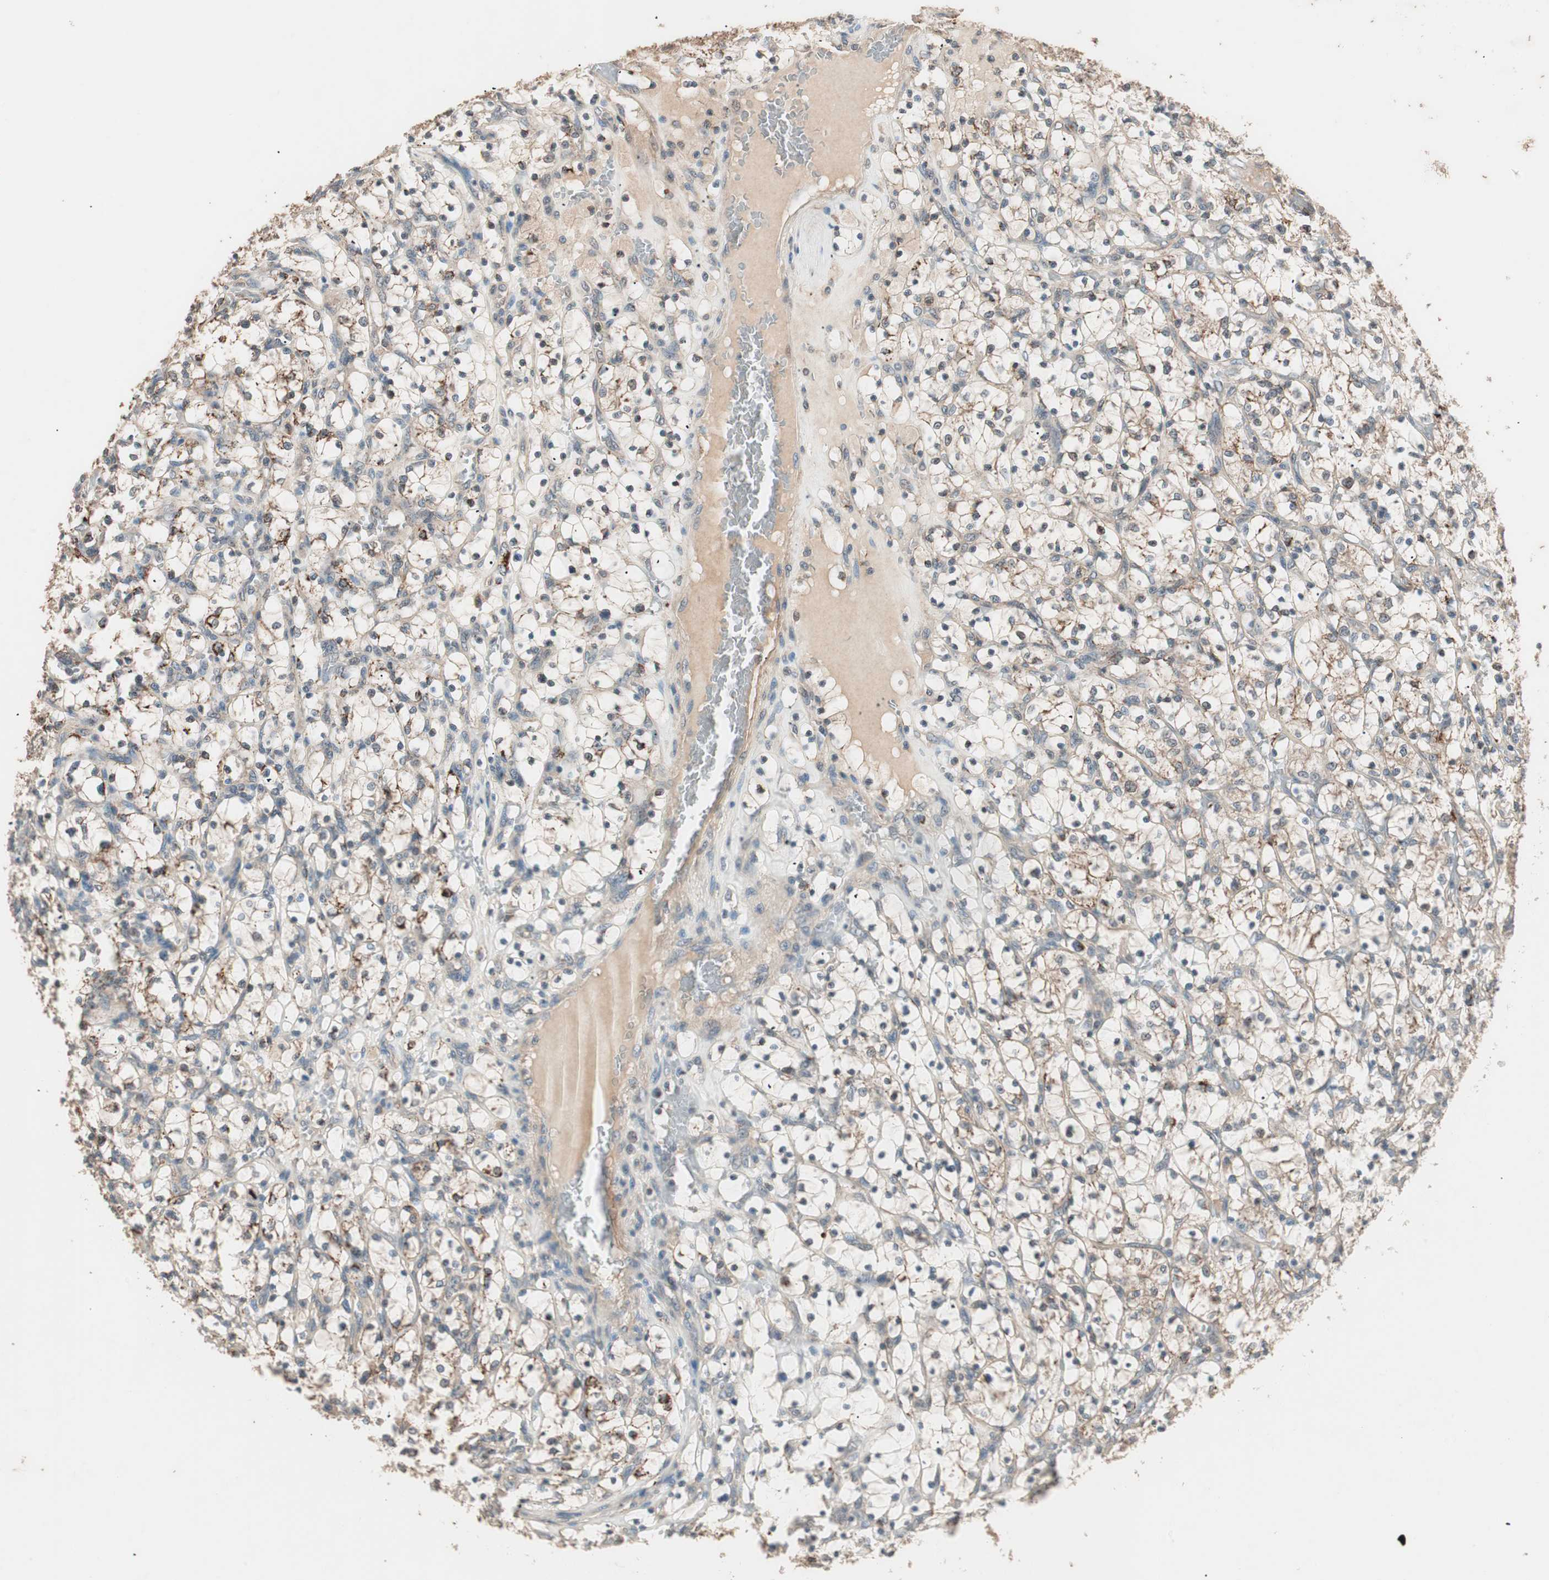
{"staining": {"intensity": "moderate", "quantity": "25%-75%", "location": "cytoplasmic/membranous"}, "tissue": "renal cancer", "cell_type": "Tumor cells", "image_type": "cancer", "snomed": [{"axis": "morphology", "description": "Adenocarcinoma, NOS"}, {"axis": "topography", "description": "Kidney"}], "caption": "Protein staining of adenocarcinoma (renal) tissue displays moderate cytoplasmic/membranous positivity in approximately 25%-75% of tumor cells. The staining was performed using DAB, with brown indicating positive protein expression. Nuclei are stained blue with hematoxylin.", "gene": "NFRKB", "patient": {"sex": "female", "age": 69}}